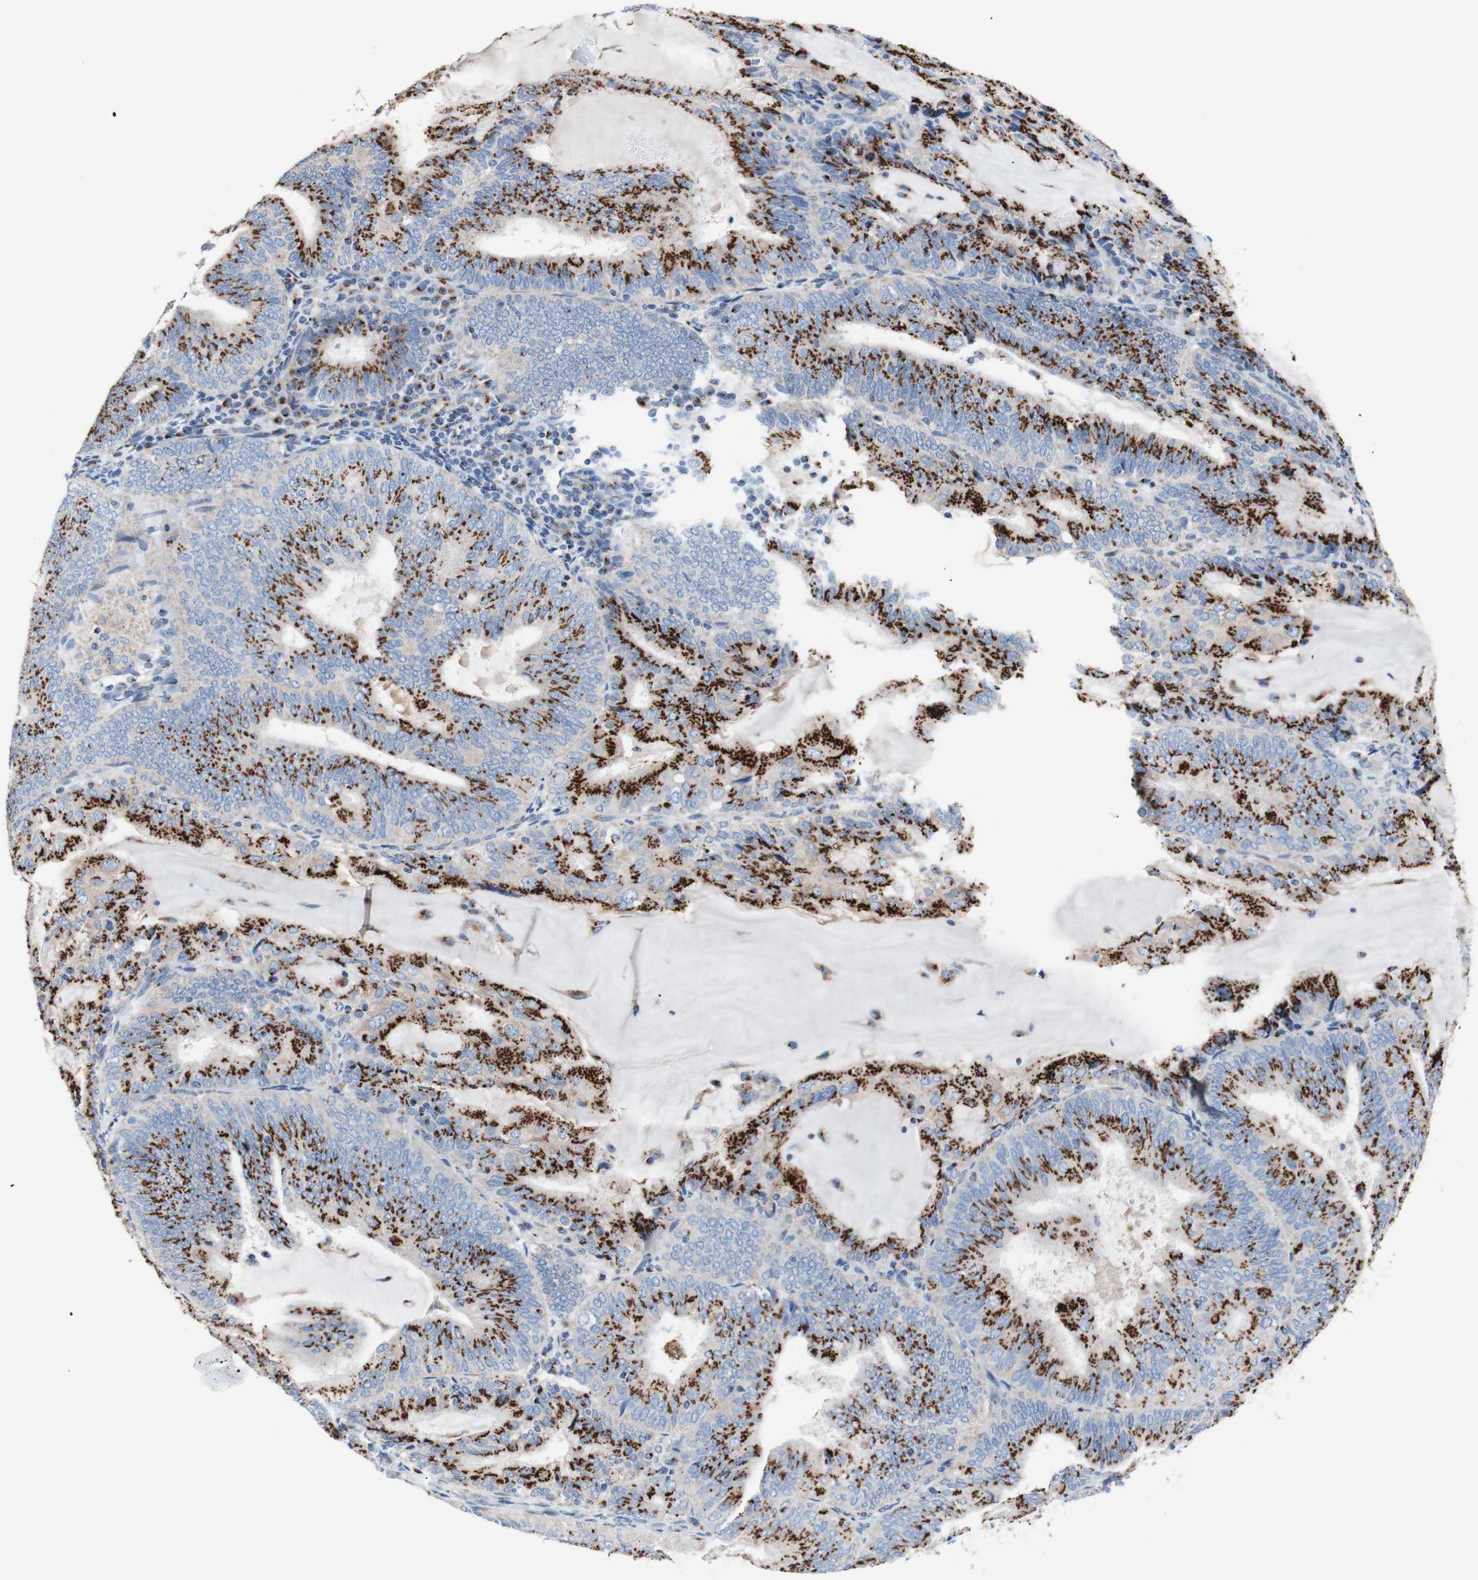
{"staining": {"intensity": "strong", "quantity": "25%-75%", "location": "cytoplasmic/membranous"}, "tissue": "endometrial cancer", "cell_type": "Tumor cells", "image_type": "cancer", "snomed": [{"axis": "morphology", "description": "Adenocarcinoma, NOS"}, {"axis": "topography", "description": "Endometrium"}], "caption": "Endometrial cancer (adenocarcinoma) stained with DAB (3,3'-diaminobenzidine) IHC reveals high levels of strong cytoplasmic/membranous positivity in approximately 25%-75% of tumor cells.", "gene": "GALNT2", "patient": {"sex": "female", "age": 81}}